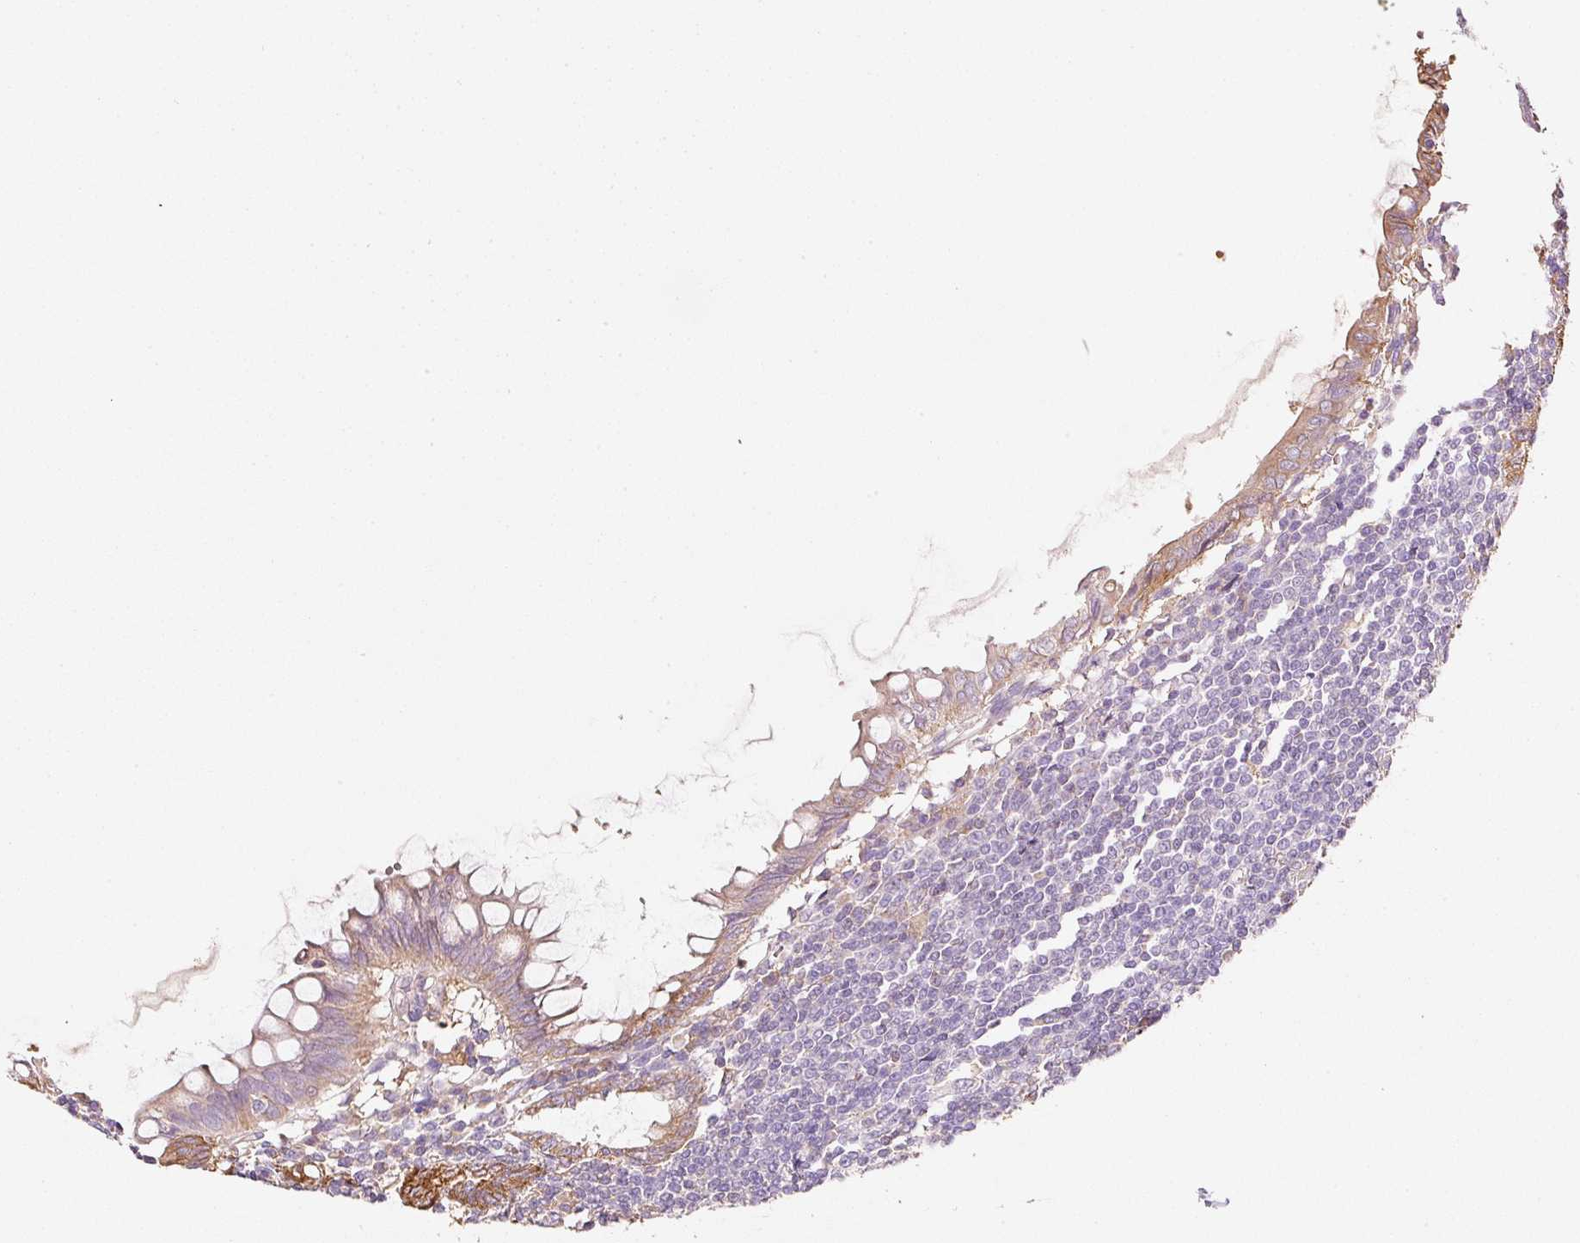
{"staining": {"intensity": "strong", "quantity": ">75%", "location": "cytoplasmic/membranous"}, "tissue": "appendix", "cell_type": "Glandular cells", "image_type": "normal", "snomed": [{"axis": "morphology", "description": "Normal tissue, NOS"}, {"axis": "topography", "description": "Appendix"}], "caption": "IHC photomicrograph of unremarkable appendix stained for a protein (brown), which displays high levels of strong cytoplasmic/membranous staining in approximately >75% of glandular cells.", "gene": "IQGAP2", "patient": {"sex": "male", "age": 83}}